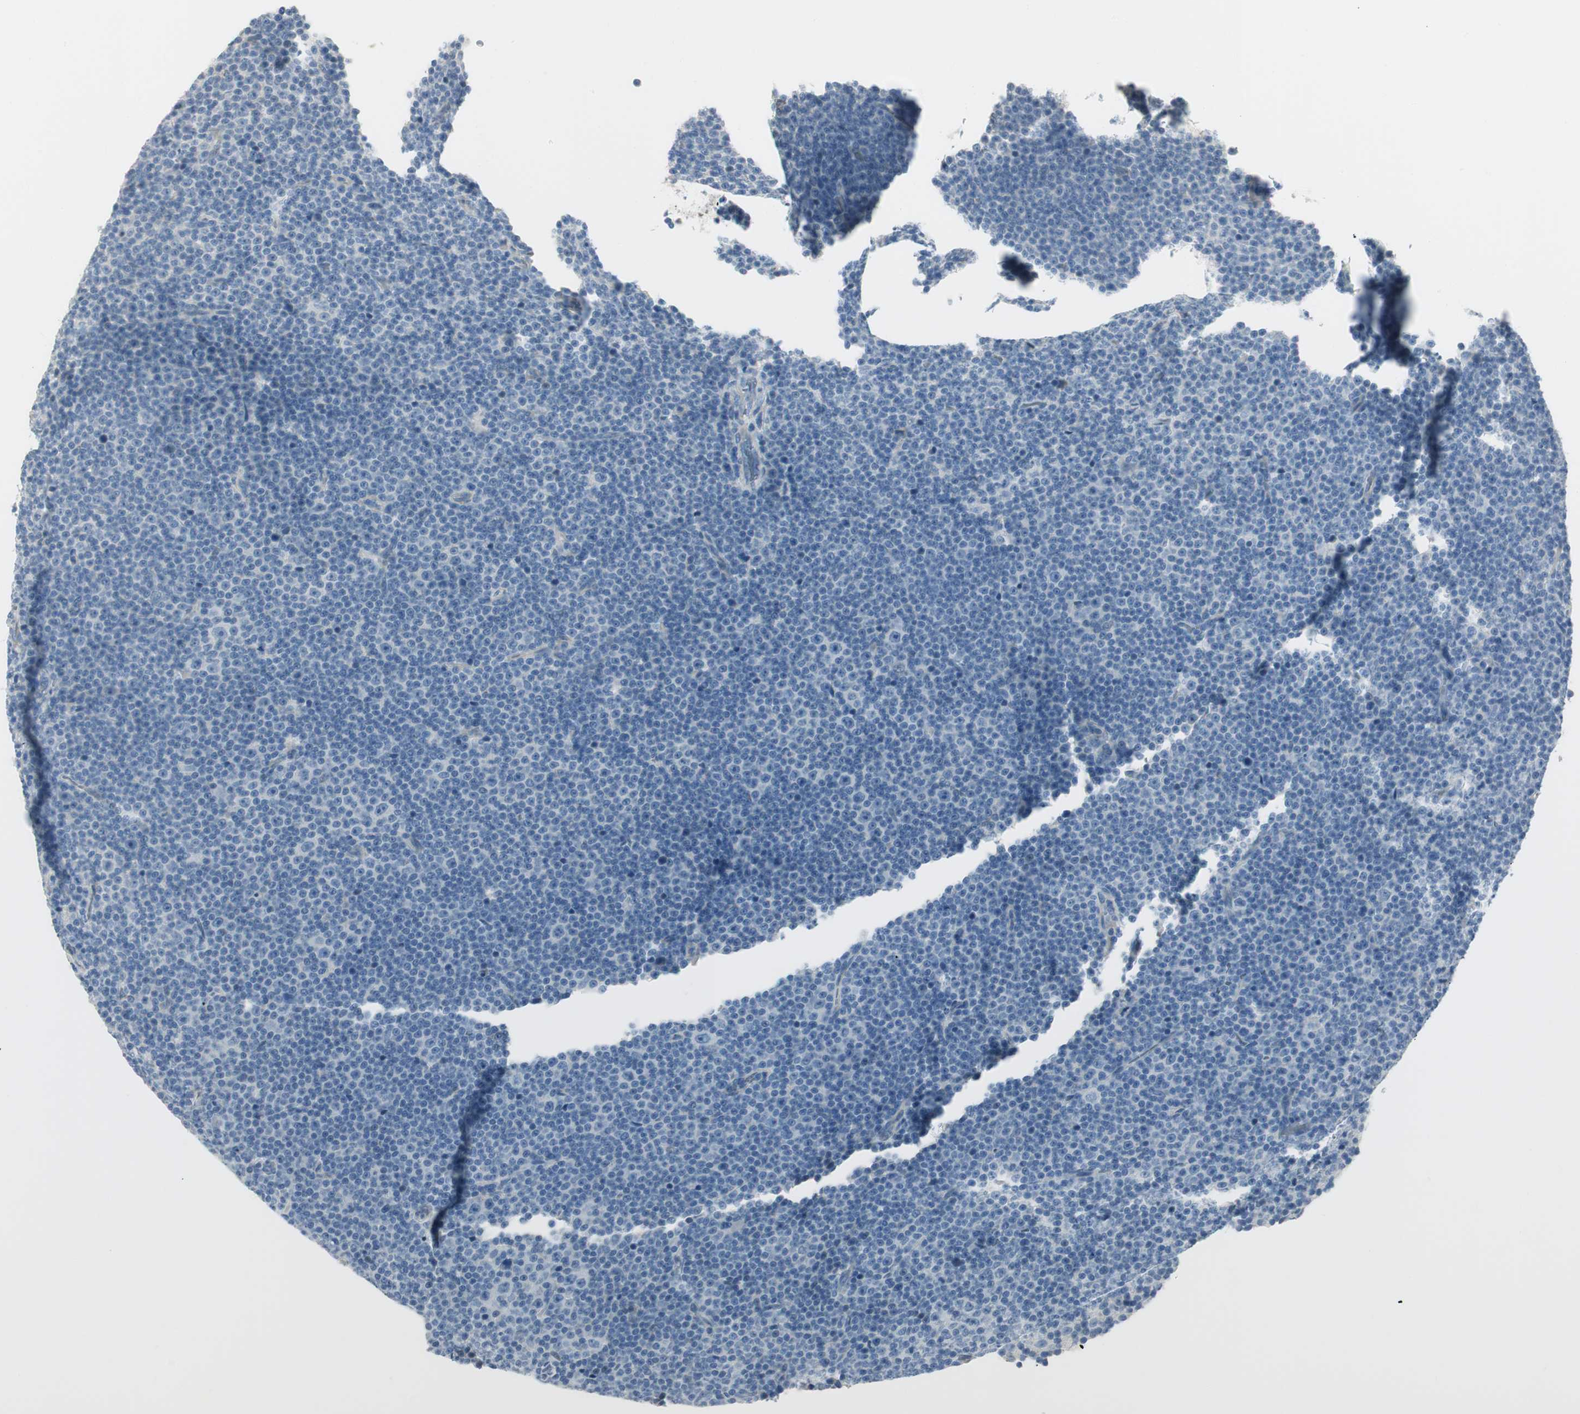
{"staining": {"intensity": "negative", "quantity": "none", "location": "none"}, "tissue": "lymphoma", "cell_type": "Tumor cells", "image_type": "cancer", "snomed": [{"axis": "morphology", "description": "Malignant lymphoma, non-Hodgkin's type, Low grade"}, {"axis": "topography", "description": "Lymph node"}], "caption": "Immunohistochemical staining of lymphoma reveals no significant expression in tumor cells.", "gene": "SPINK4", "patient": {"sex": "female", "age": 67}}